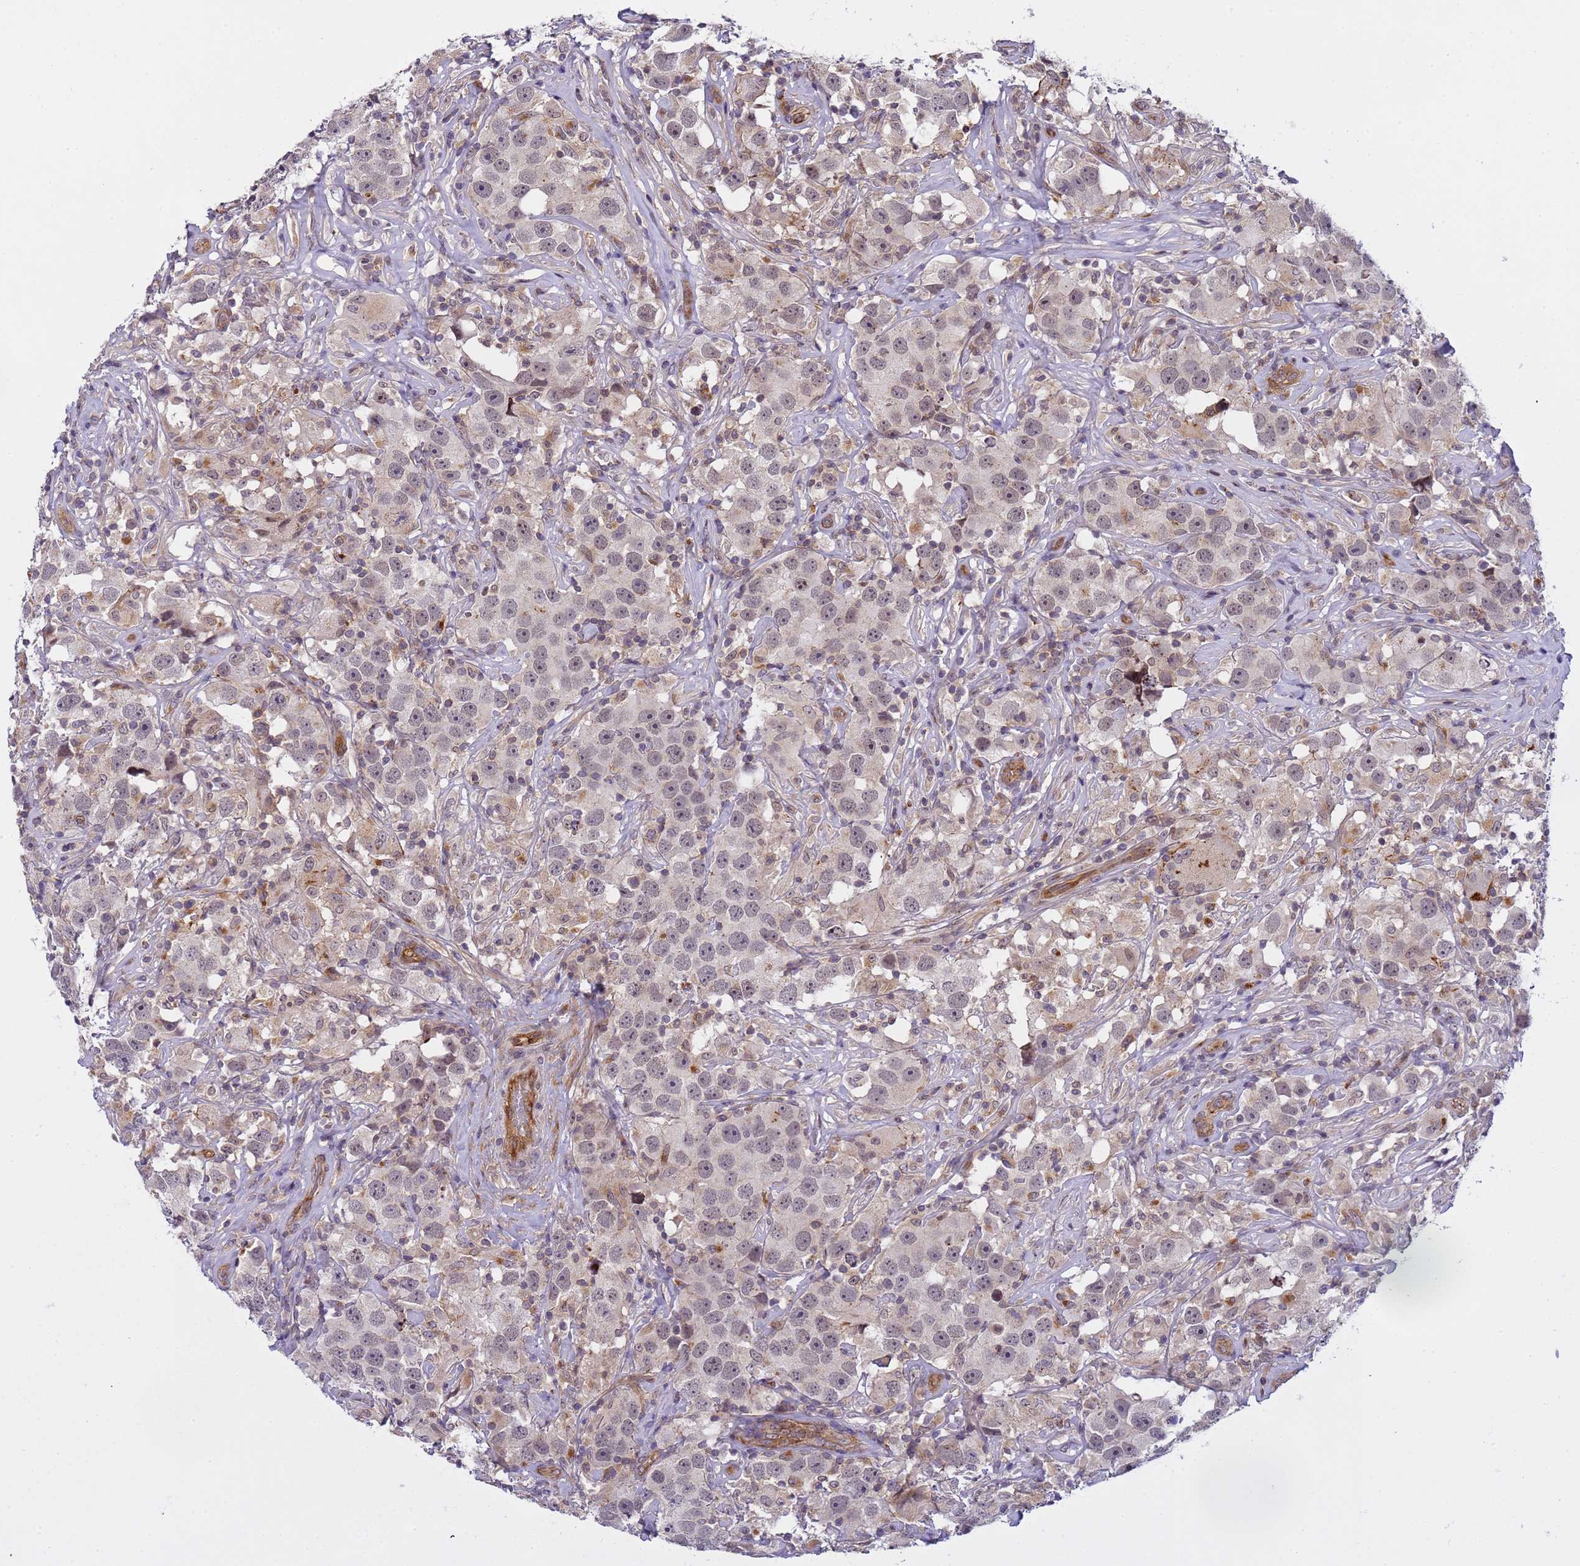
{"staining": {"intensity": "weak", "quantity": "<25%", "location": "nuclear"}, "tissue": "testis cancer", "cell_type": "Tumor cells", "image_type": "cancer", "snomed": [{"axis": "morphology", "description": "Seminoma, NOS"}, {"axis": "topography", "description": "Testis"}], "caption": "High power microscopy image of an IHC photomicrograph of testis cancer (seminoma), revealing no significant expression in tumor cells.", "gene": "EMC2", "patient": {"sex": "male", "age": 49}}